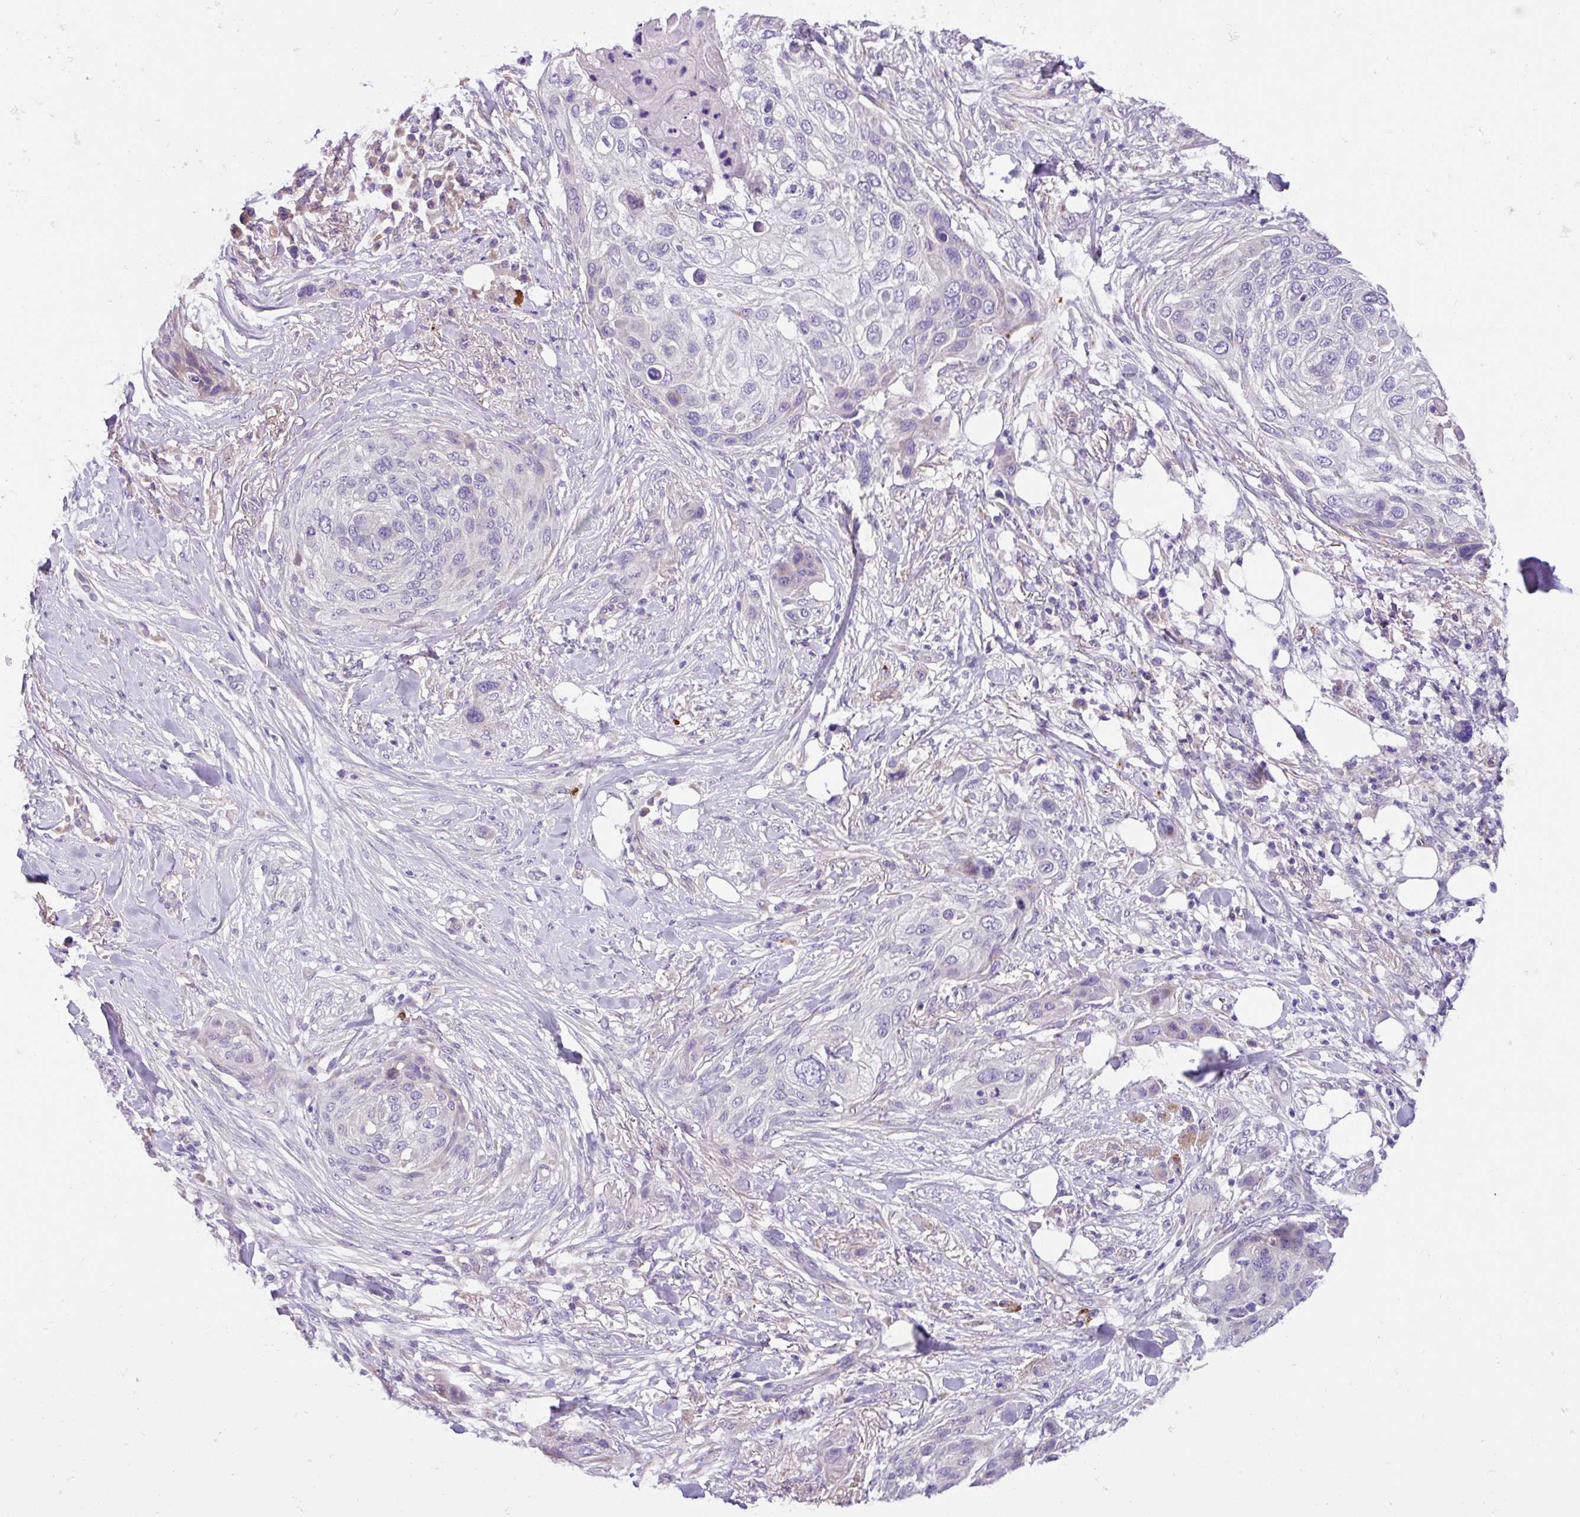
{"staining": {"intensity": "negative", "quantity": "none", "location": "none"}, "tissue": "skin cancer", "cell_type": "Tumor cells", "image_type": "cancer", "snomed": [{"axis": "morphology", "description": "Squamous cell carcinoma, NOS"}, {"axis": "topography", "description": "Skin"}], "caption": "An image of skin cancer (squamous cell carcinoma) stained for a protein demonstrates no brown staining in tumor cells.", "gene": "CRISP3", "patient": {"sex": "female", "age": 87}}